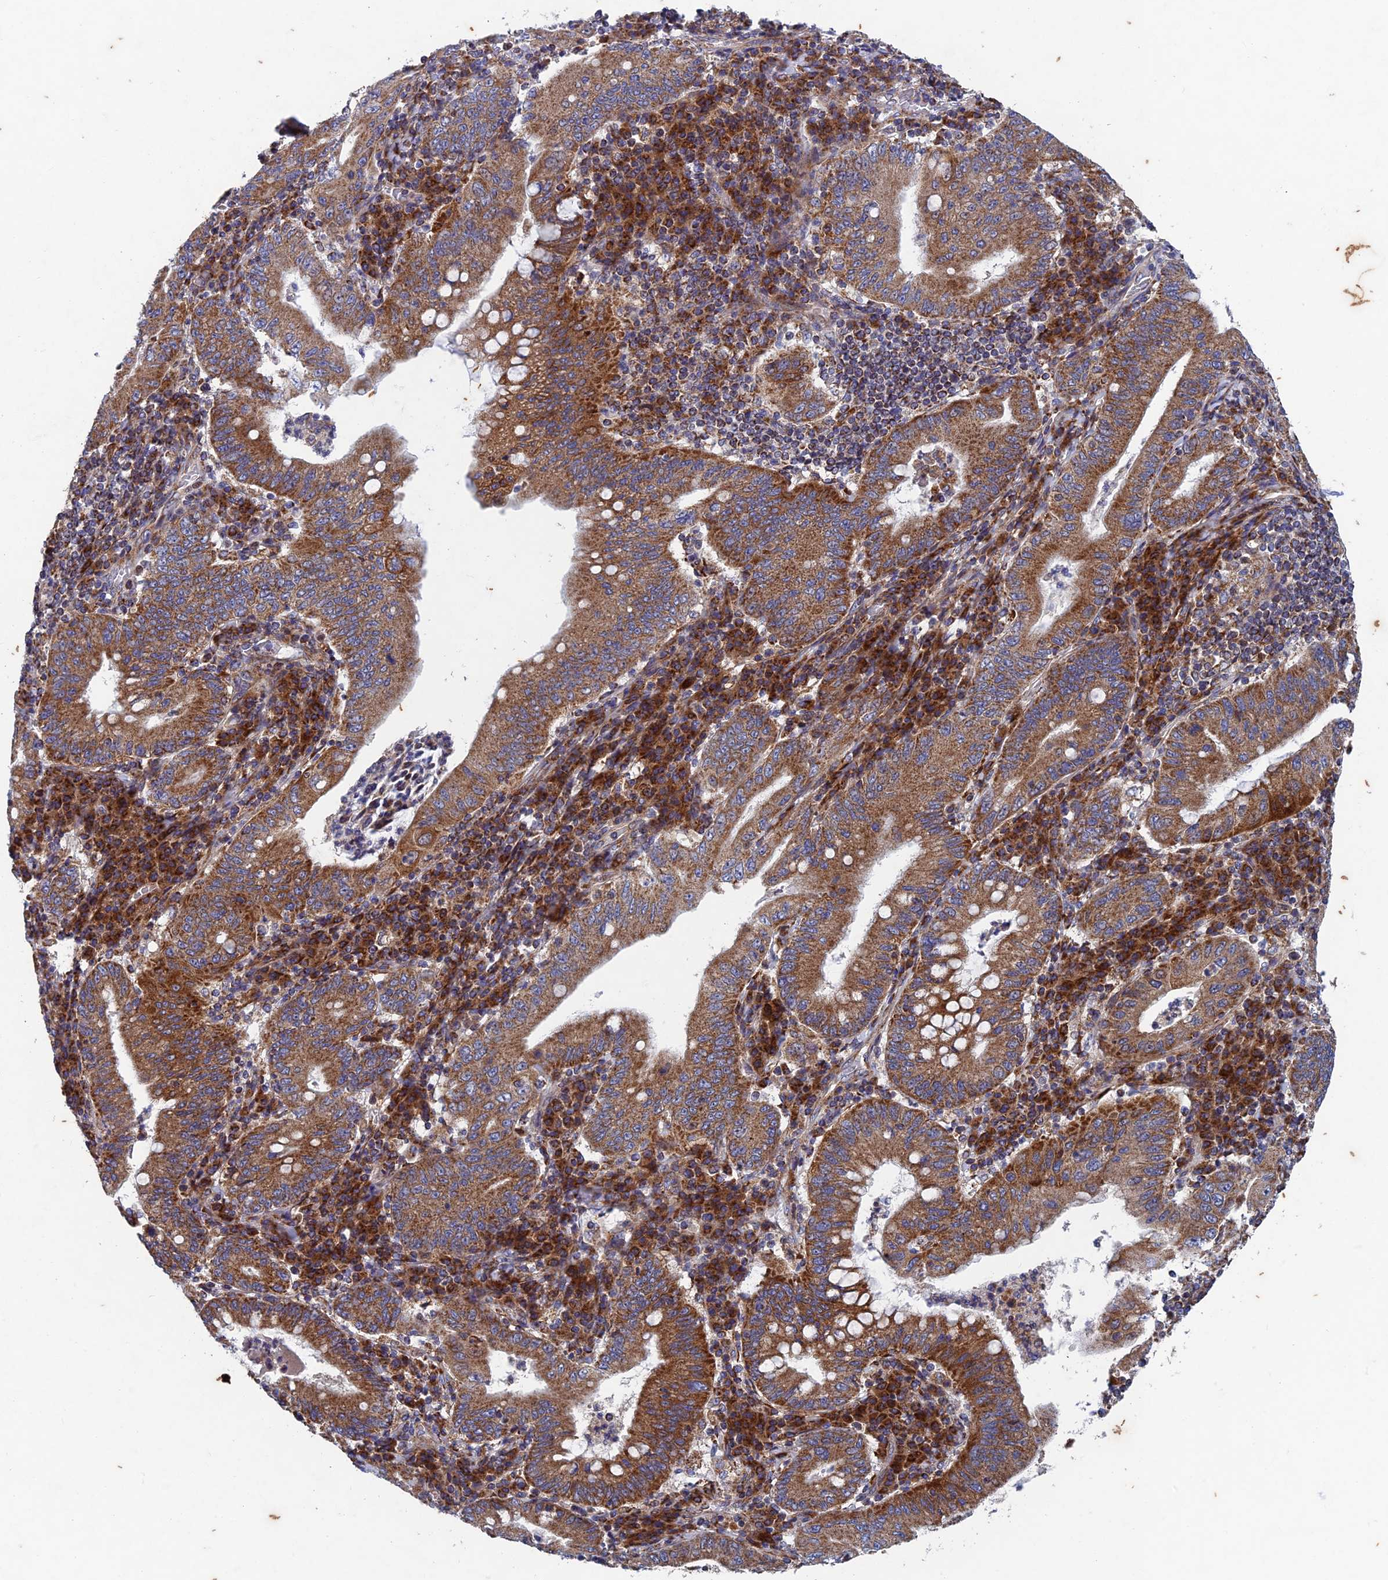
{"staining": {"intensity": "moderate", "quantity": ">75%", "location": "cytoplasmic/membranous"}, "tissue": "stomach cancer", "cell_type": "Tumor cells", "image_type": "cancer", "snomed": [{"axis": "morphology", "description": "Normal tissue, NOS"}, {"axis": "morphology", "description": "Adenocarcinoma, NOS"}, {"axis": "topography", "description": "Esophagus"}, {"axis": "topography", "description": "Stomach, upper"}, {"axis": "topography", "description": "Peripheral nerve tissue"}], "caption": "A photomicrograph of human stomach adenocarcinoma stained for a protein demonstrates moderate cytoplasmic/membranous brown staining in tumor cells.", "gene": "AP4S1", "patient": {"sex": "male", "age": 62}}